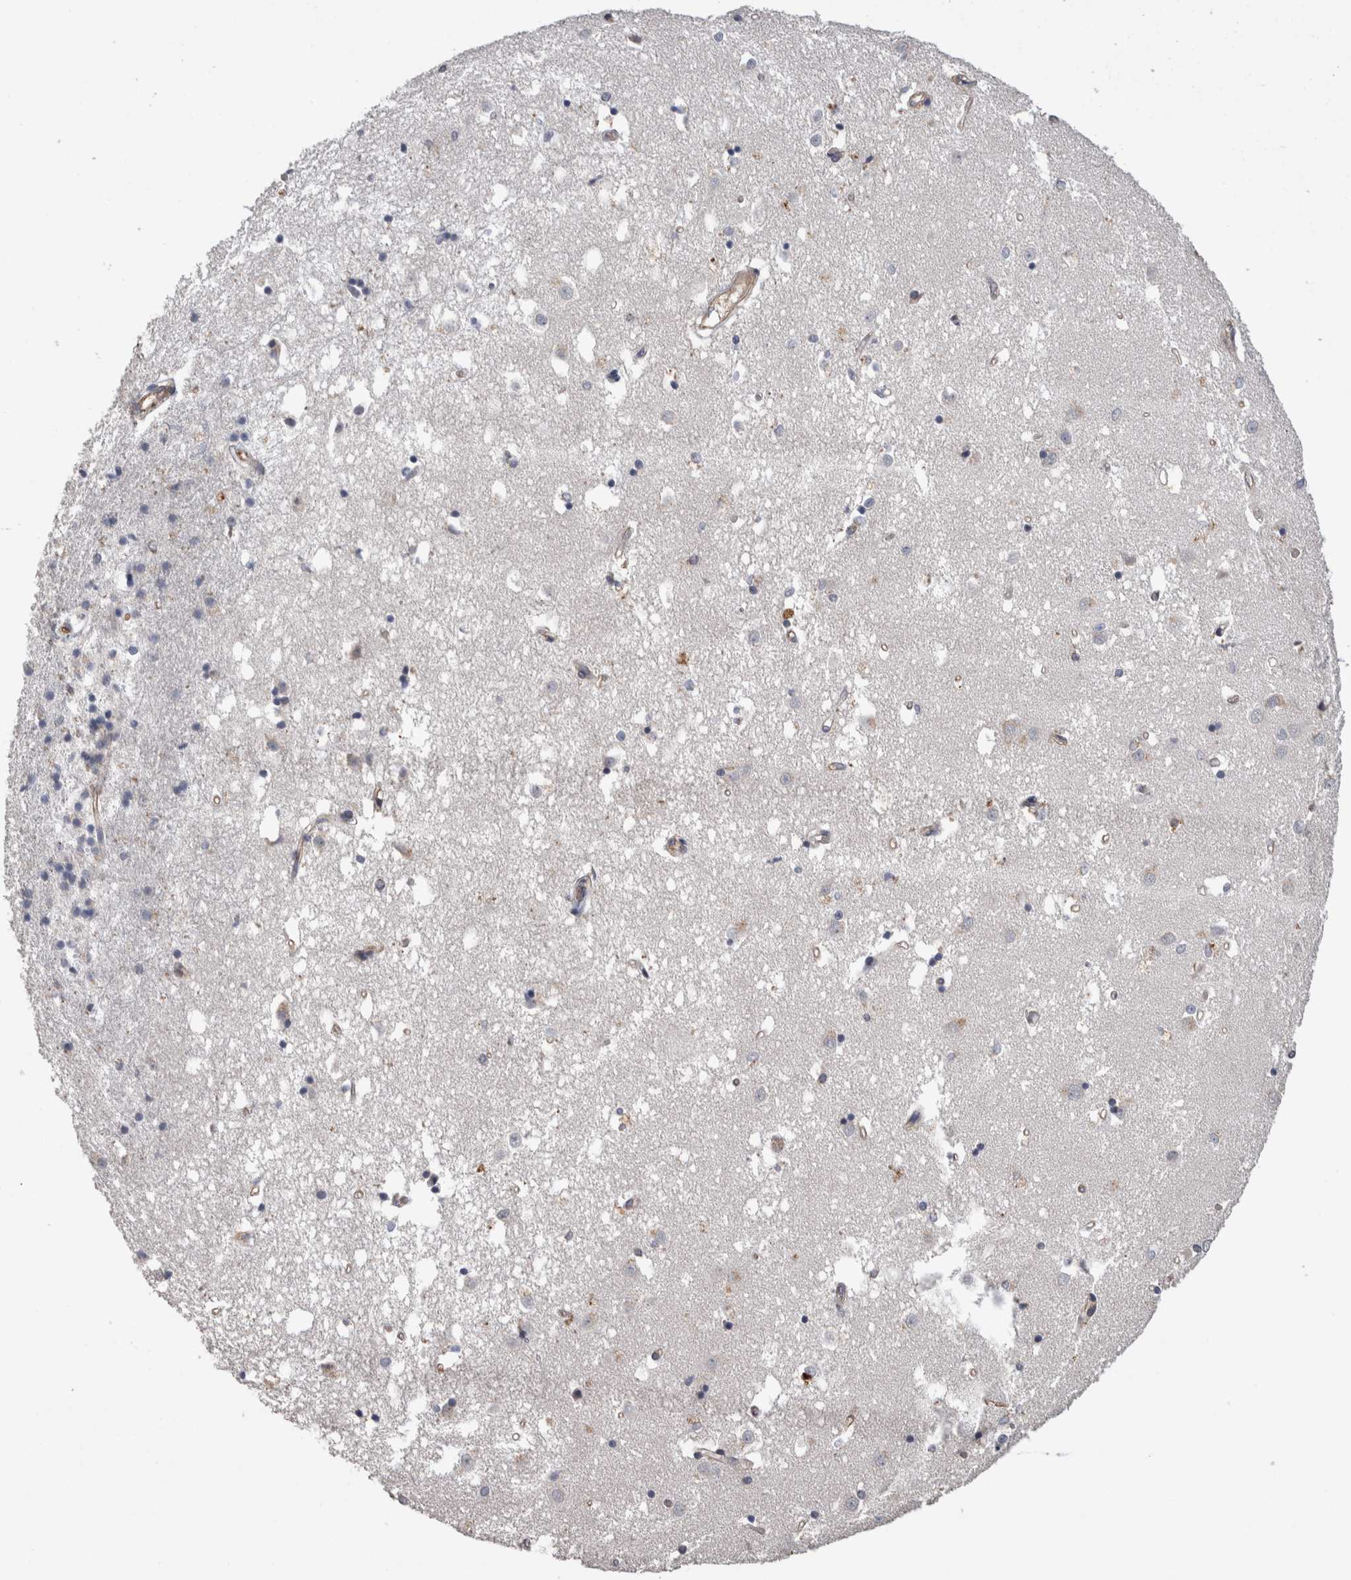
{"staining": {"intensity": "negative", "quantity": "none", "location": "none"}, "tissue": "caudate", "cell_type": "Glial cells", "image_type": "normal", "snomed": [{"axis": "morphology", "description": "Normal tissue, NOS"}, {"axis": "topography", "description": "Lateral ventricle wall"}], "caption": "Immunohistochemistry (IHC) image of normal human caudate stained for a protein (brown), which reveals no positivity in glial cells.", "gene": "GCNA", "patient": {"sex": "male", "age": 45}}